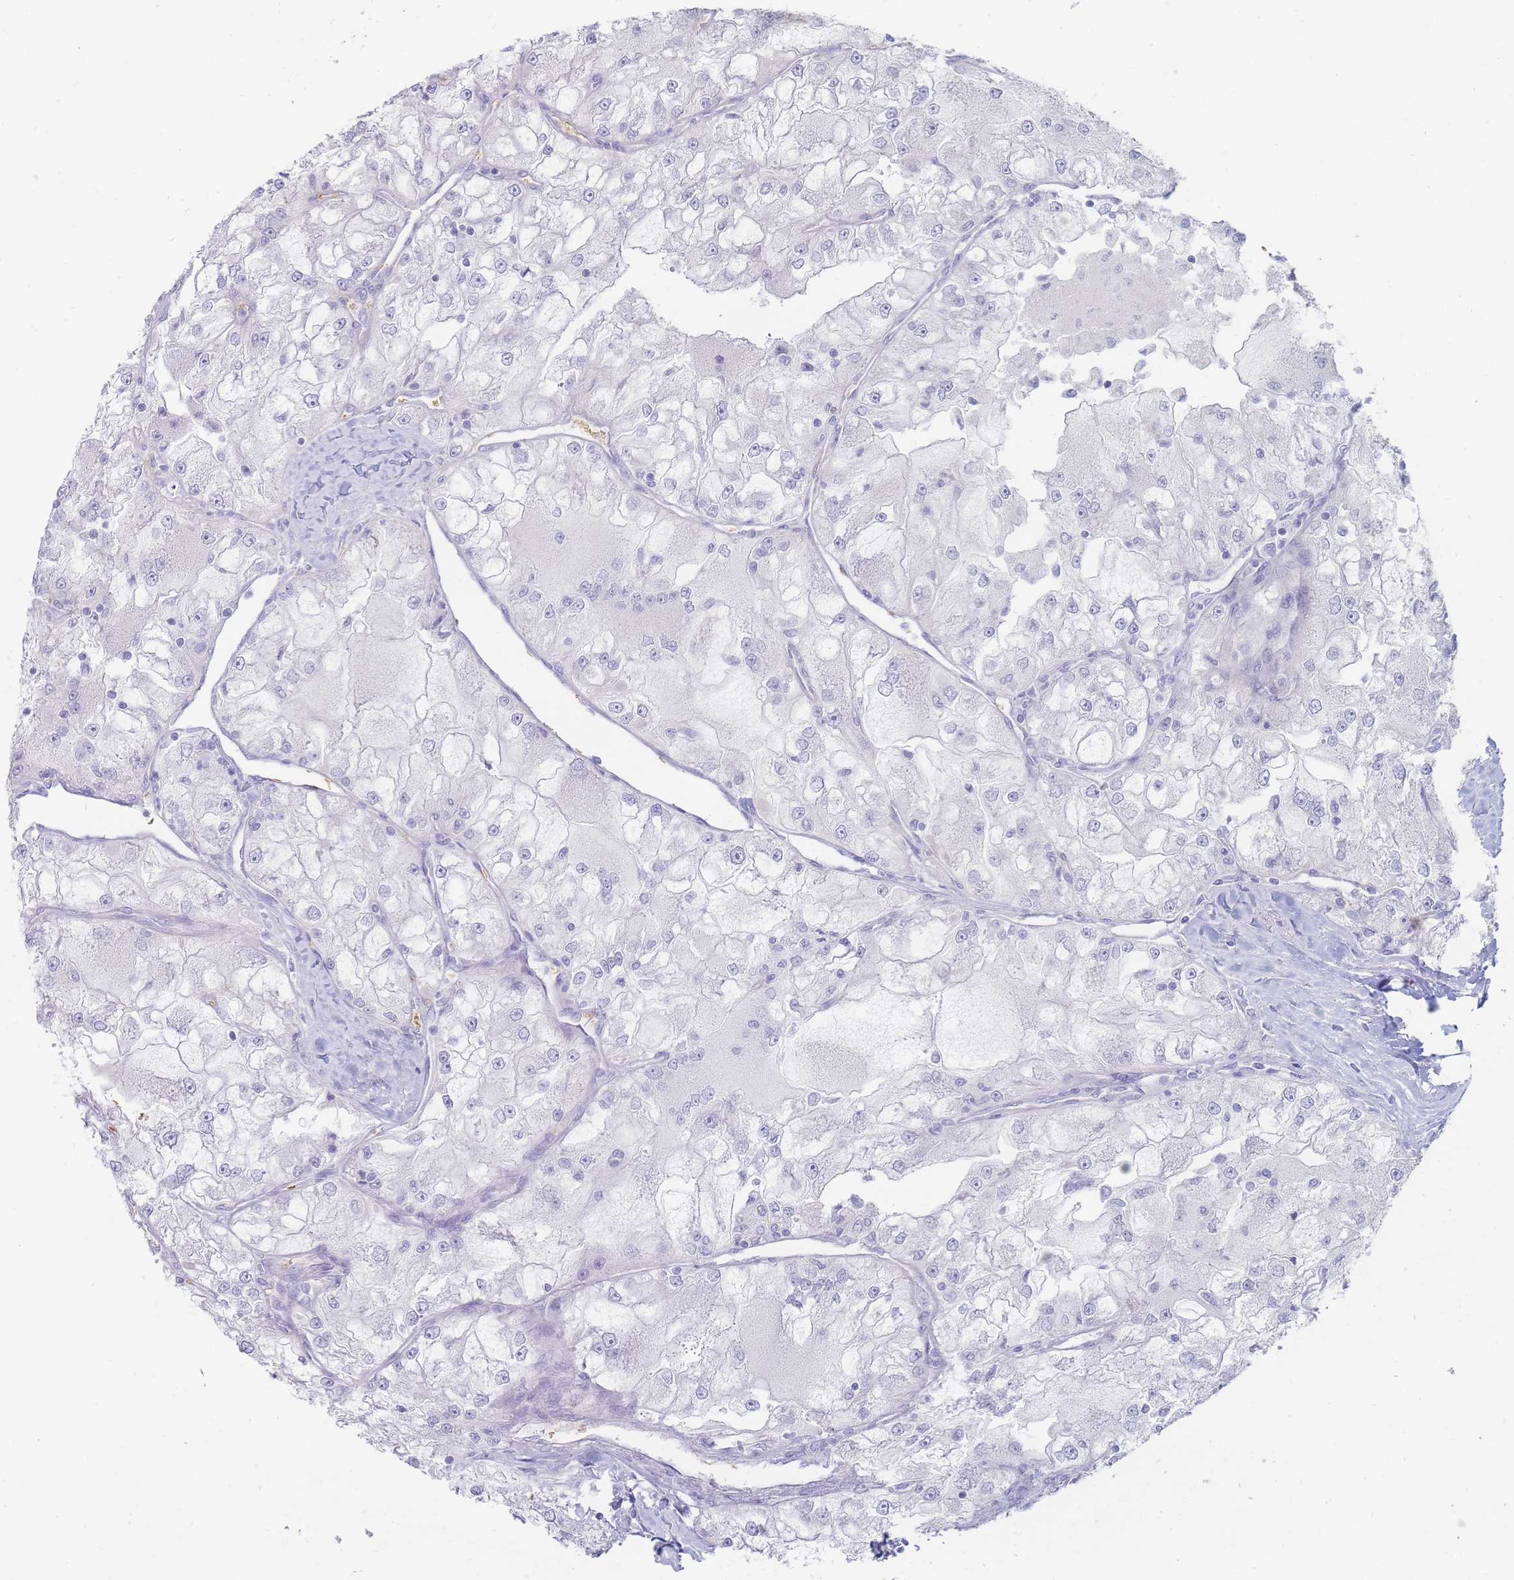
{"staining": {"intensity": "negative", "quantity": "none", "location": "none"}, "tissue": "renal cancer", "cell_type": "Tumor cells", "image_type": "cancer", "snomed": [{"axis": "morphology", "description": "Adenocarcinoma, NOS"}, {"axis": "topography", "description": "Kidney"}], "caption": "Tumor cells show no significant protein expression in renal cancer.", "gene": "HBG2", "patient": {"sex": "female", "age": 72}}